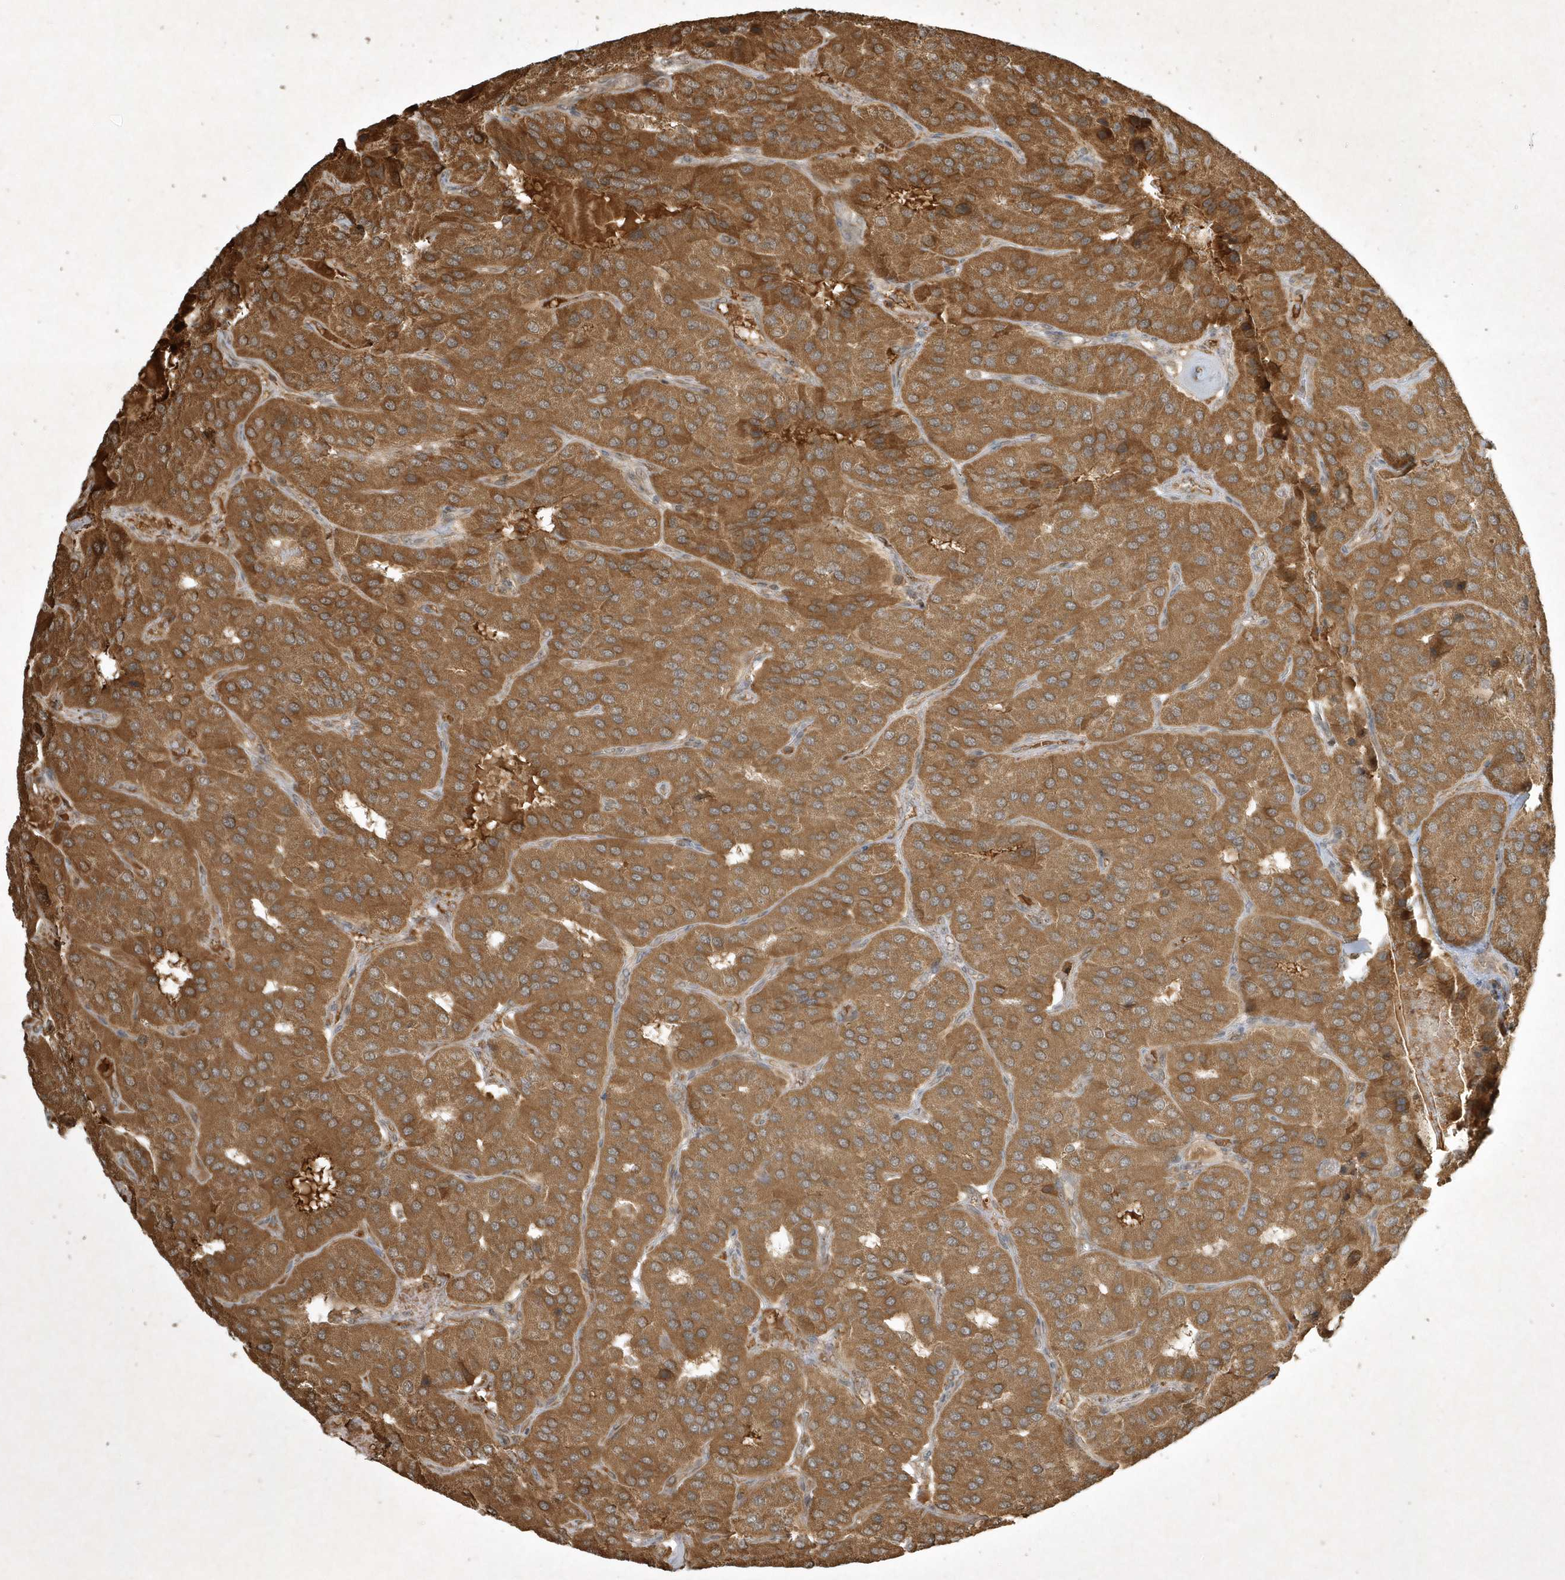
{"staining": {"intensity": "moderate", "quantity": ">75%", "location": "cytoplasmic/membranous"}, "tissue": "parathyroid gland", "cell_type": "Glandular cells", "image_type": "normal", "snomed": [{"axis": "morphology", "description": "Normal tissue, NOS"}, {"axis": "morphology", "description": "Adenoma, NOS"}, {"axis": "topography", "description": "Parathyroid gland"}], "caption": "Brown immunohistochemical staining in benign human parathyroid gland displays moderate cytoplasmic/membranous staining in approximately >75% of glandular cells.", "gene": "PLTP", "patient": {"sex": "female", "age": 86}}